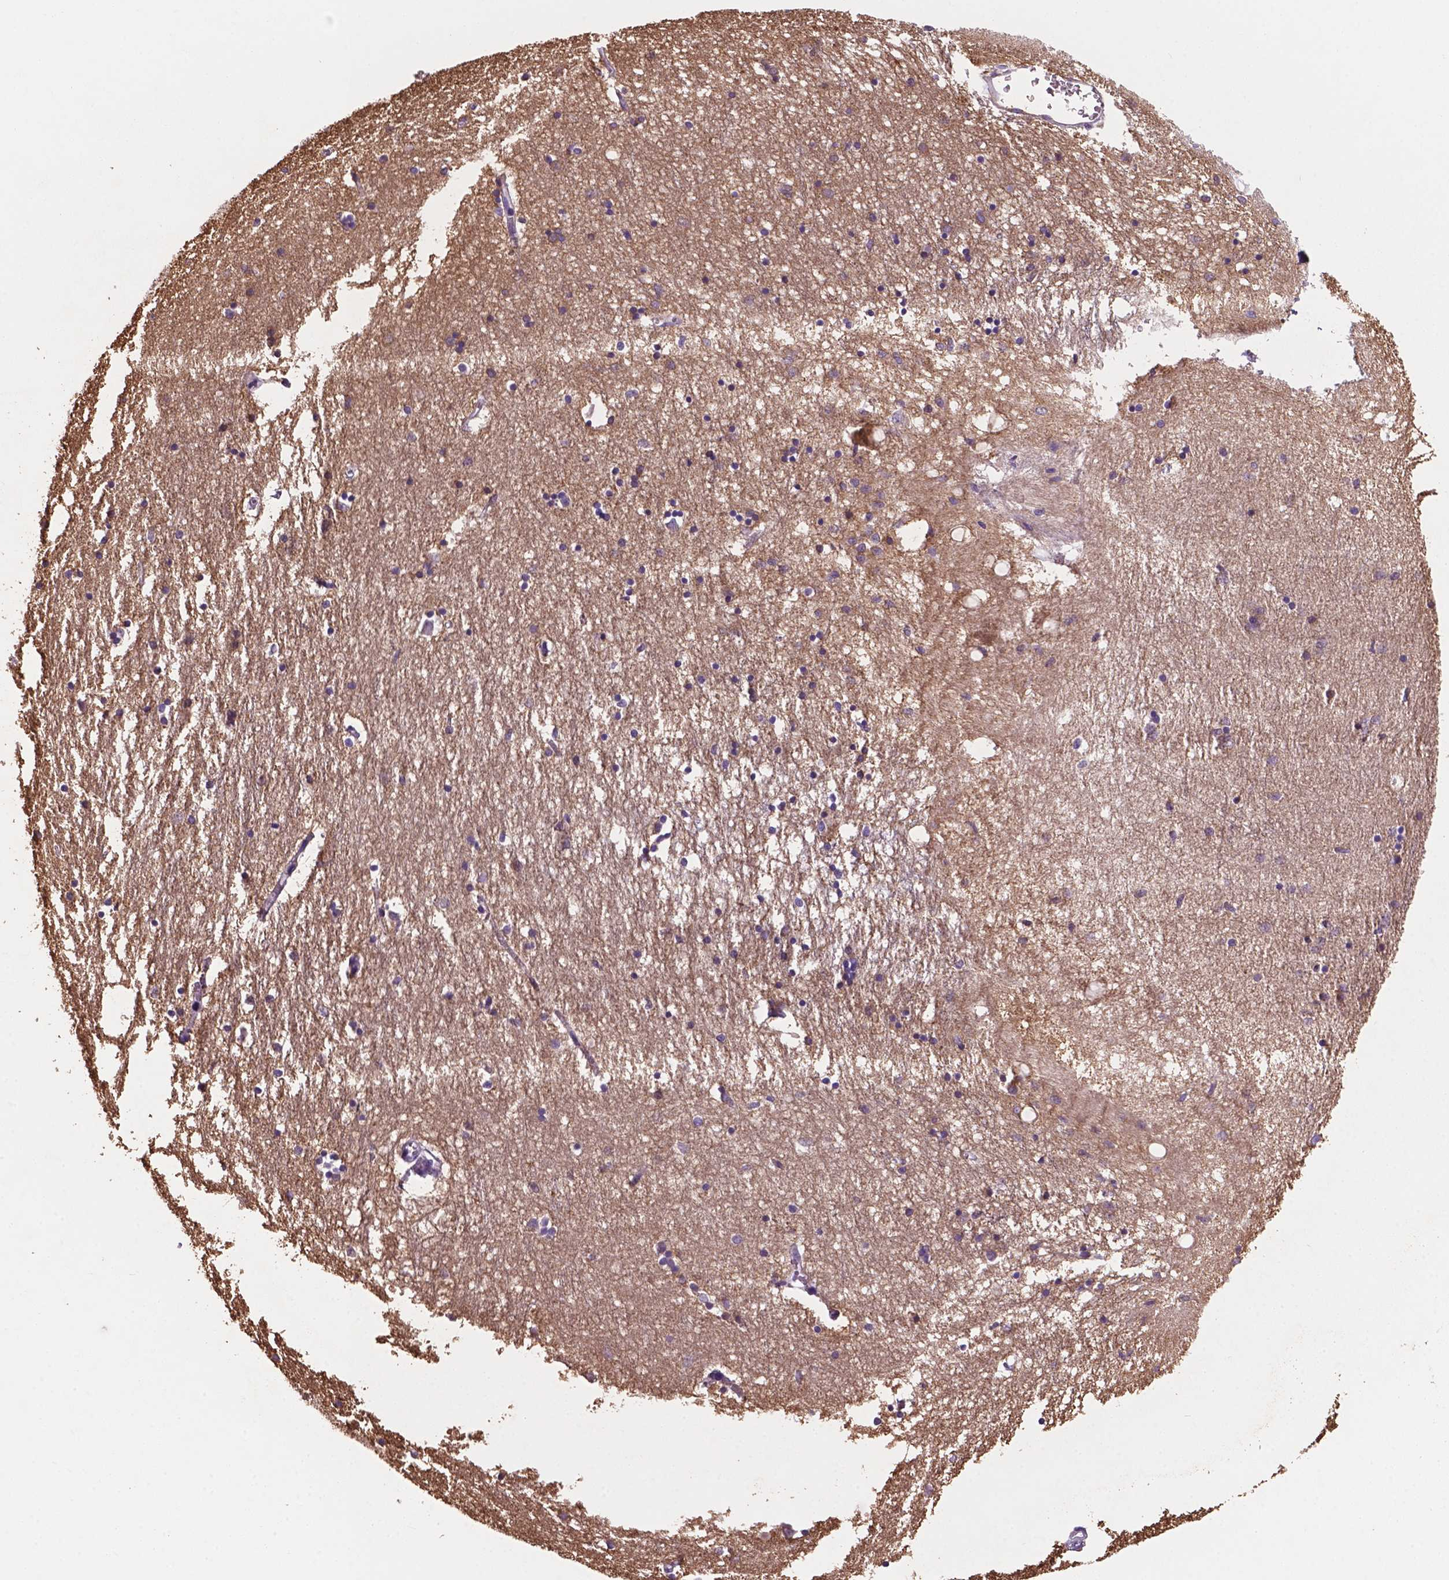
{"staining": {"intensity": "weak", "quantity": "<25%", "location": "cytoplasmic/membranous"}, "tissue": "hippocampus", "cell_type": "Glial cells", "image_type": "normal", "snomed": [{"axis": "morphology", "description": "Normal tissue, NOS"}, {"axis": "topography", "description": "Lateral ventricle wall"}, {"axis": "topography", "description": "Hippocampus"}], "caption": "Glial cells are negative for protein expression in unremarkable human hippocampus. (DAB IHC visualized using brightfield microscopy, high magnification).", "gene": "MKRN2OS", "patient": {"sex": "female", "age": 63}}